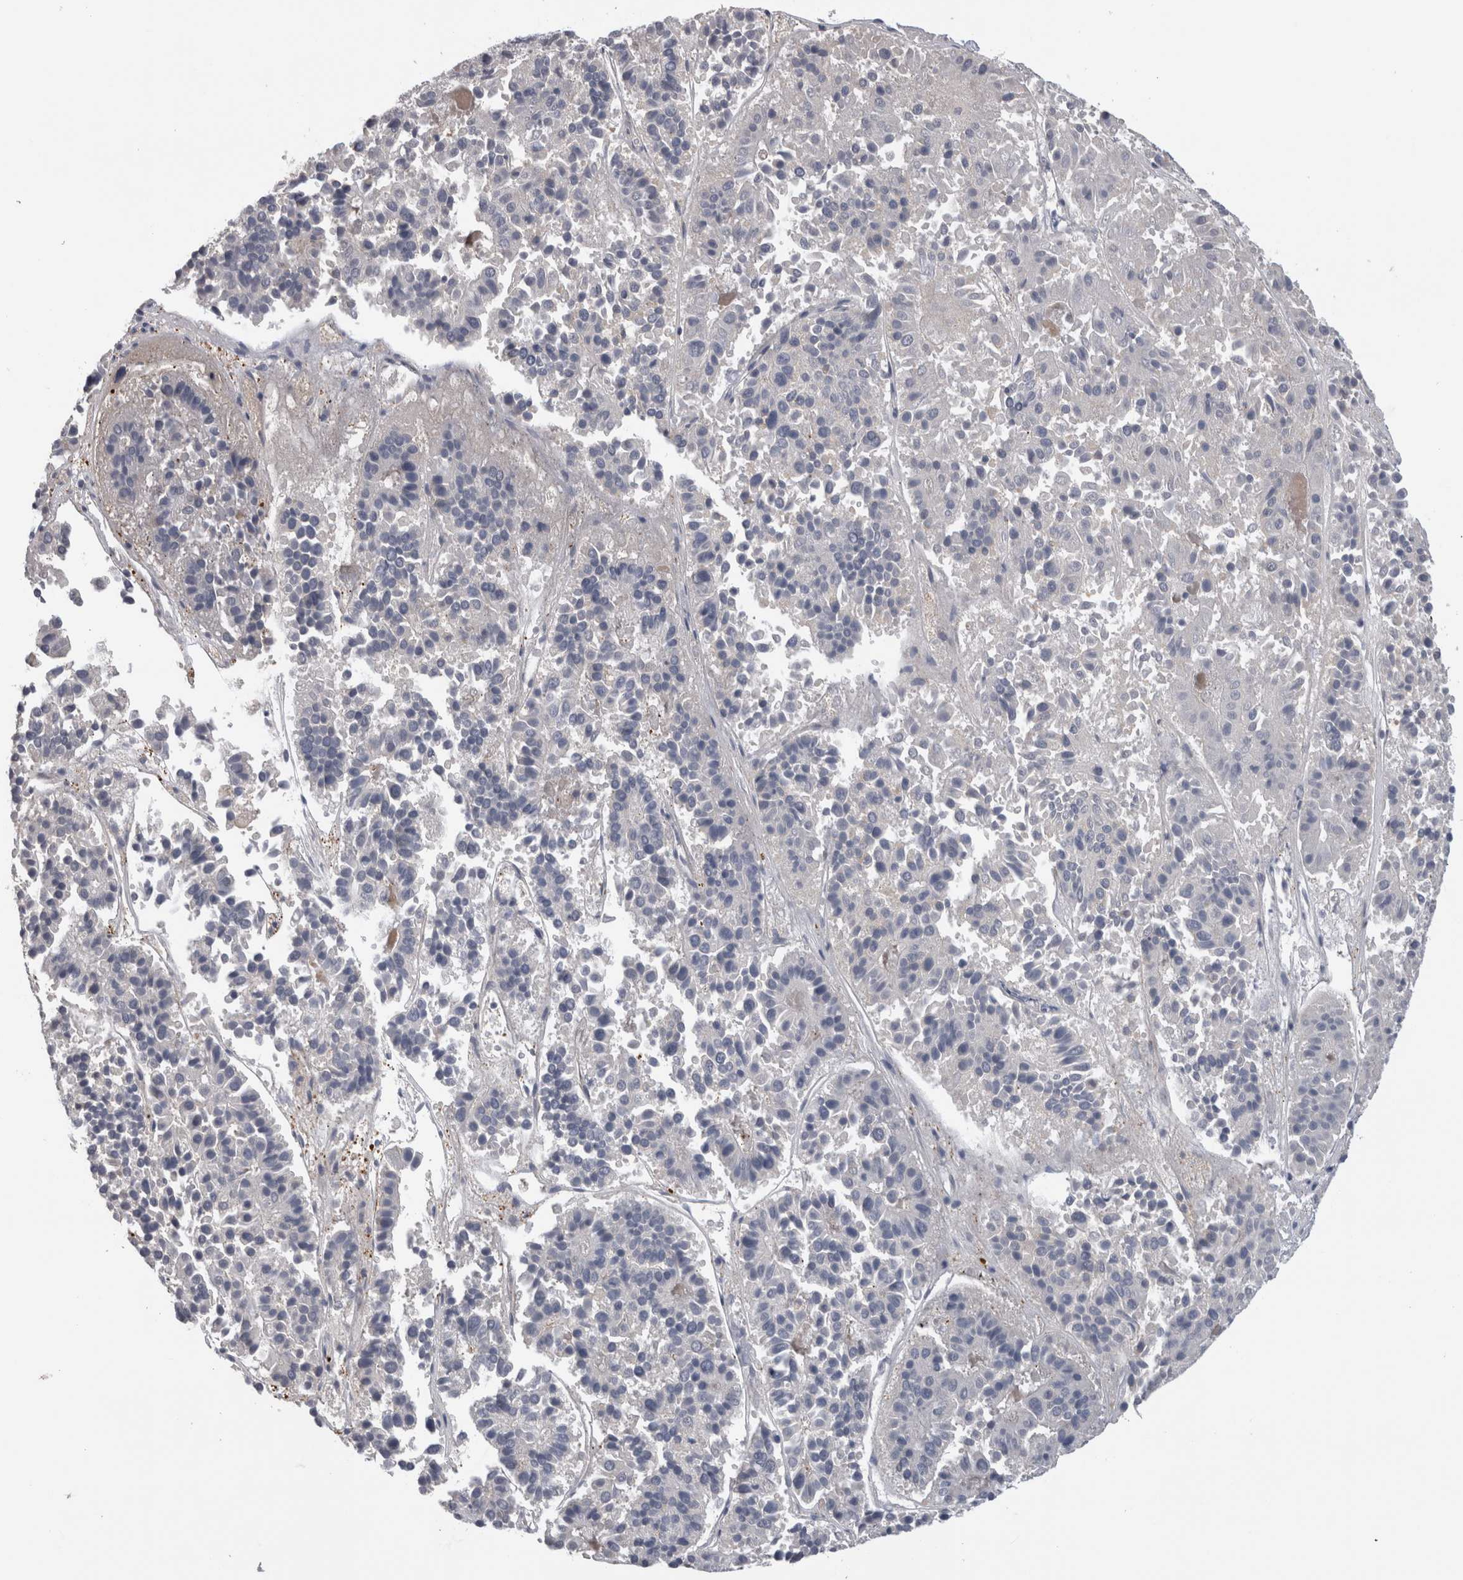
{"staining": {"intensity": "negative", "quantity": "none", "location": "none"}, "tissue": "pancreatic cancer", "cell_type": "Tumor cells", "image_type": "cancer", "snomed": [{"axis": "morphology", "description": "Adenocarcinoma, NOS"}, {"axis": "topography", "description": "Pancreas"}], "caption": "A micrograph of pancreatic adenocarcinoma stained for a protein displays no brown staining in tumor cells.", "gene": "USH1G", "patient": {"sex": "male", "age": 50}}